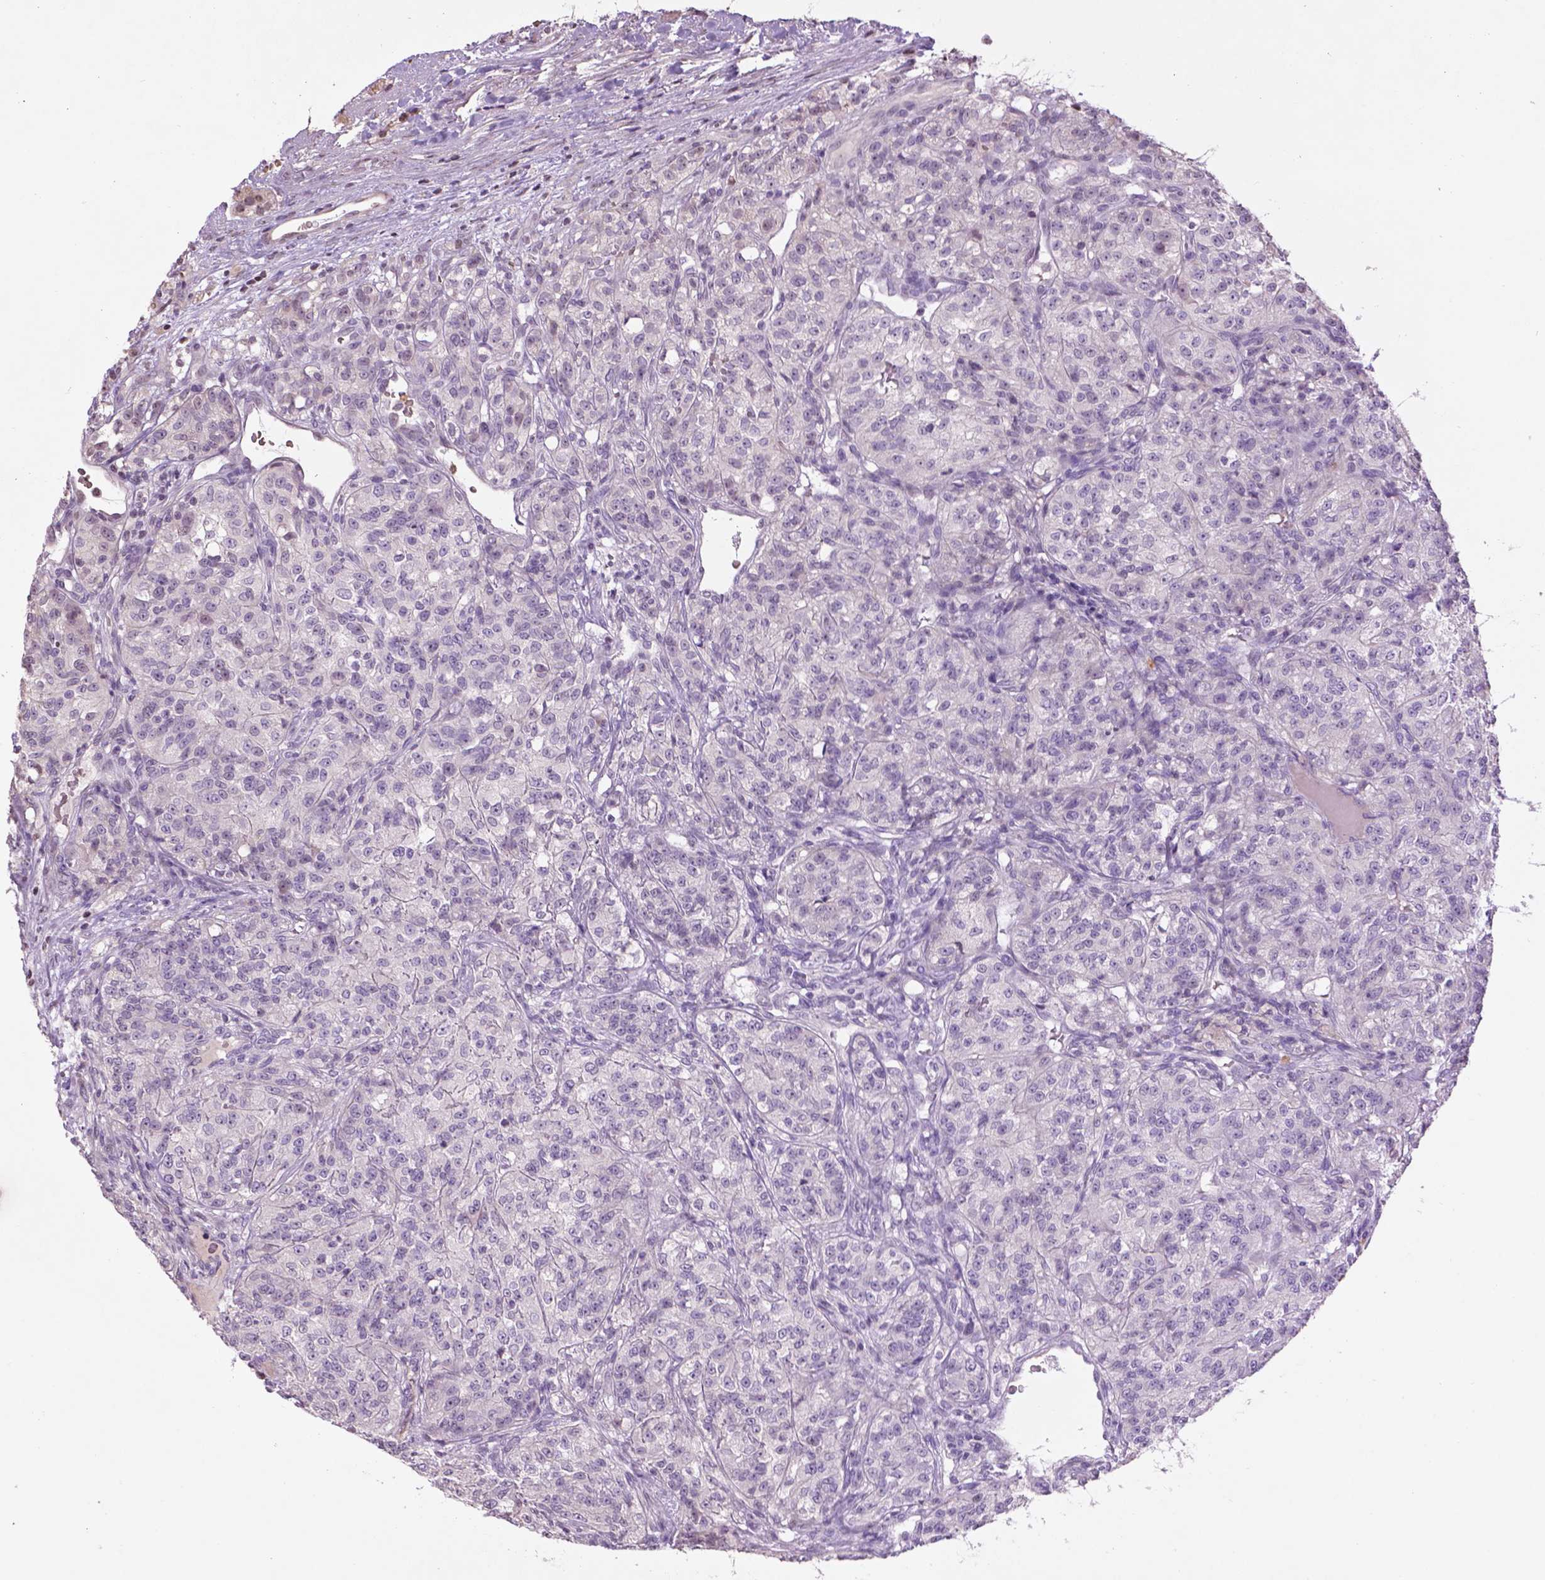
{"staining": {"intensity": "negative", "quantity": "none", "location": "none"}, "tissue": "renal cancer", "cell_type": "Tumor cells", "image_type": "cancer", "snomed": [{"axis": "morphology", "description": "Adenocarcinoma, NOS"}, {"axis": "topography", "description": "Kidney"}], "caption": "This photomicrograph is of renal cancer (adenocarcinoma) stained with IHC to label a protein in brown with the nuclei are counter-stained blue. There is no staining in tumor cells. Nuclei are stained in blue.", "gene": "NTNG2", "patient": {"sex": "female", "age": 63}}